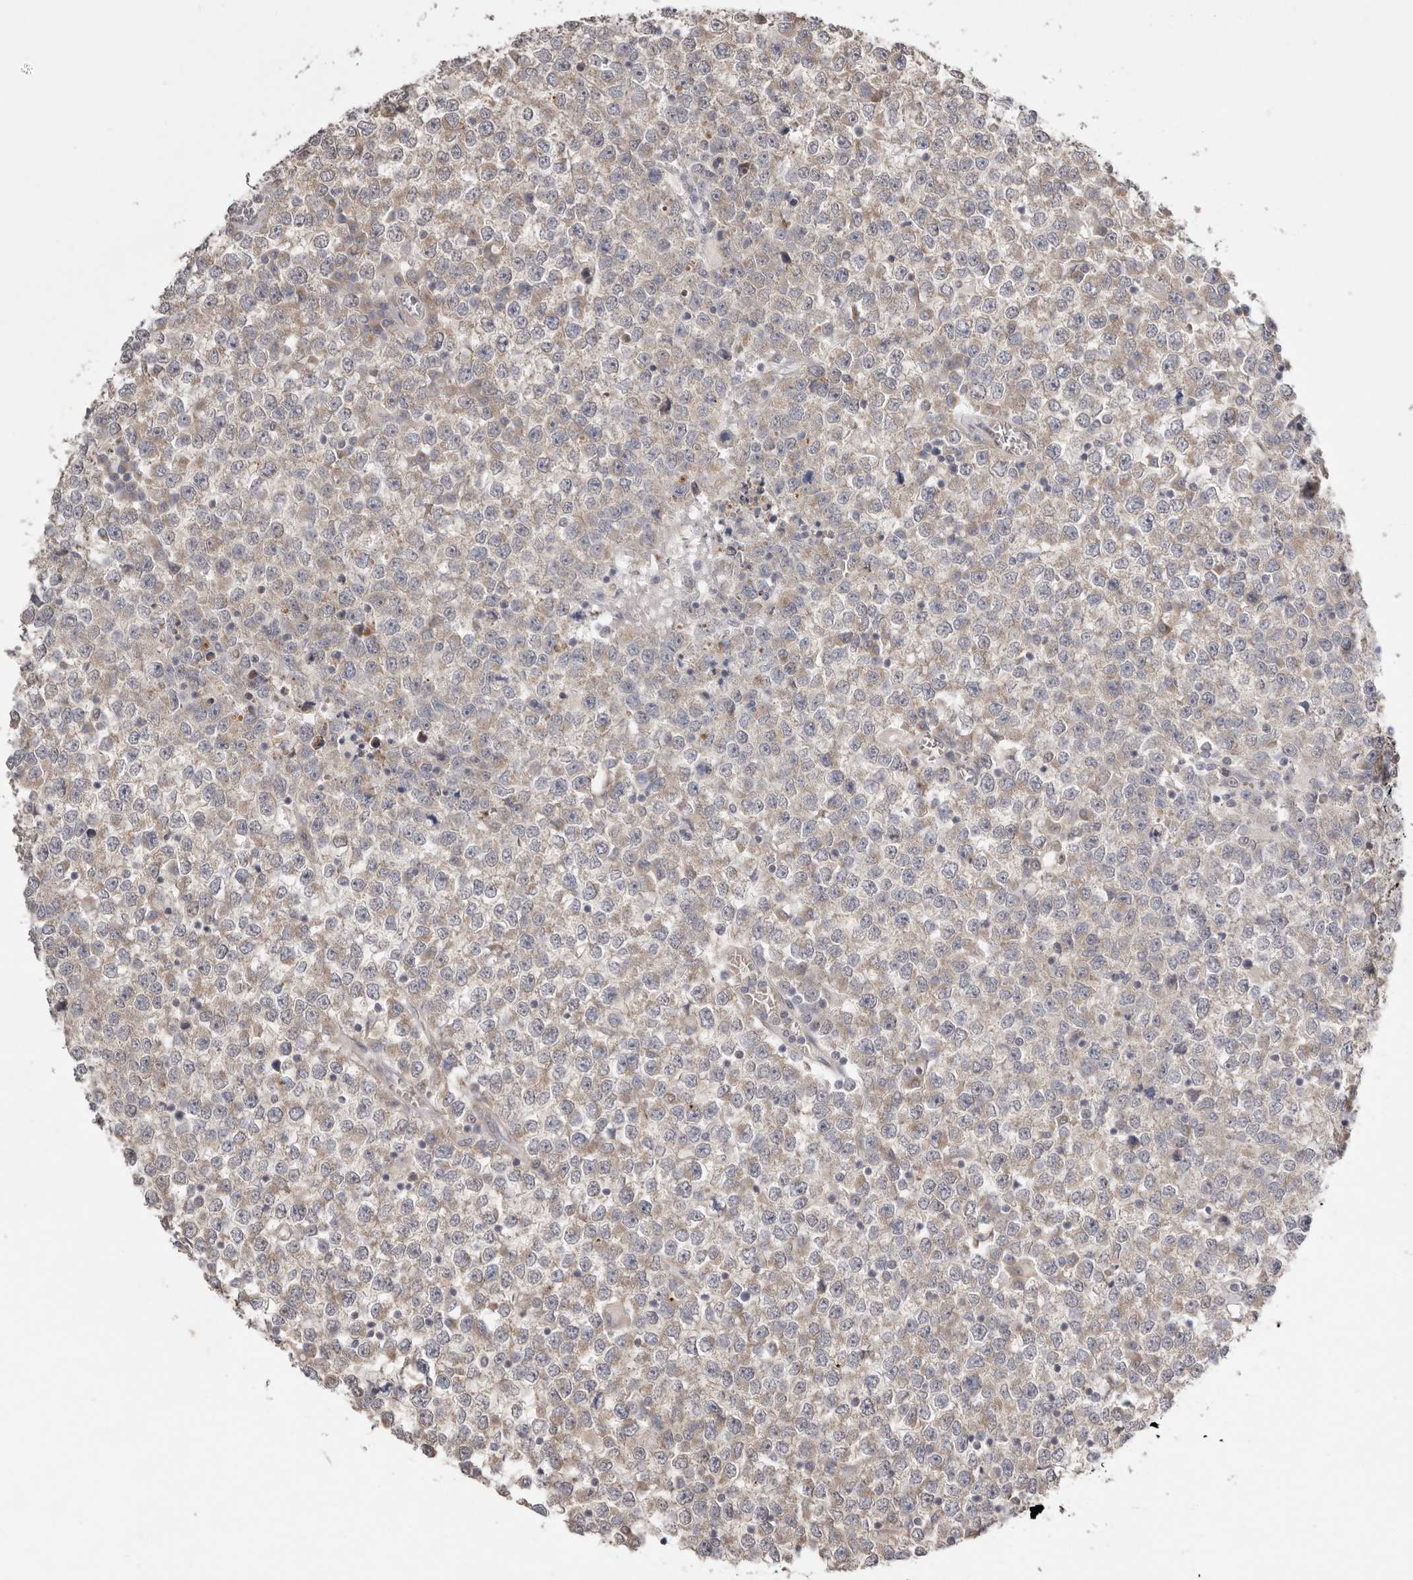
{"staining": {"intensity": "weak", "quantity": ">75%", "location": "cytoplasmic/membranous"}, "tissue": "testis cancer", "cell_type": "Tumor cells", "image_type": "cancer", "snomed": [{"axis": "morphology", "description": "Seminoma, NOS"}, {"axis": "topography", "description": "Testis"}], "caption": "The micrograph demonstrates immunohistochemical staining of seminoma (testis). There is weak cytoplasmic/membranous staining is appreciated in approximately >75% of tumor cells.", "gene": "NSUN4", "patient": {"sex": "male", "age": 65}}